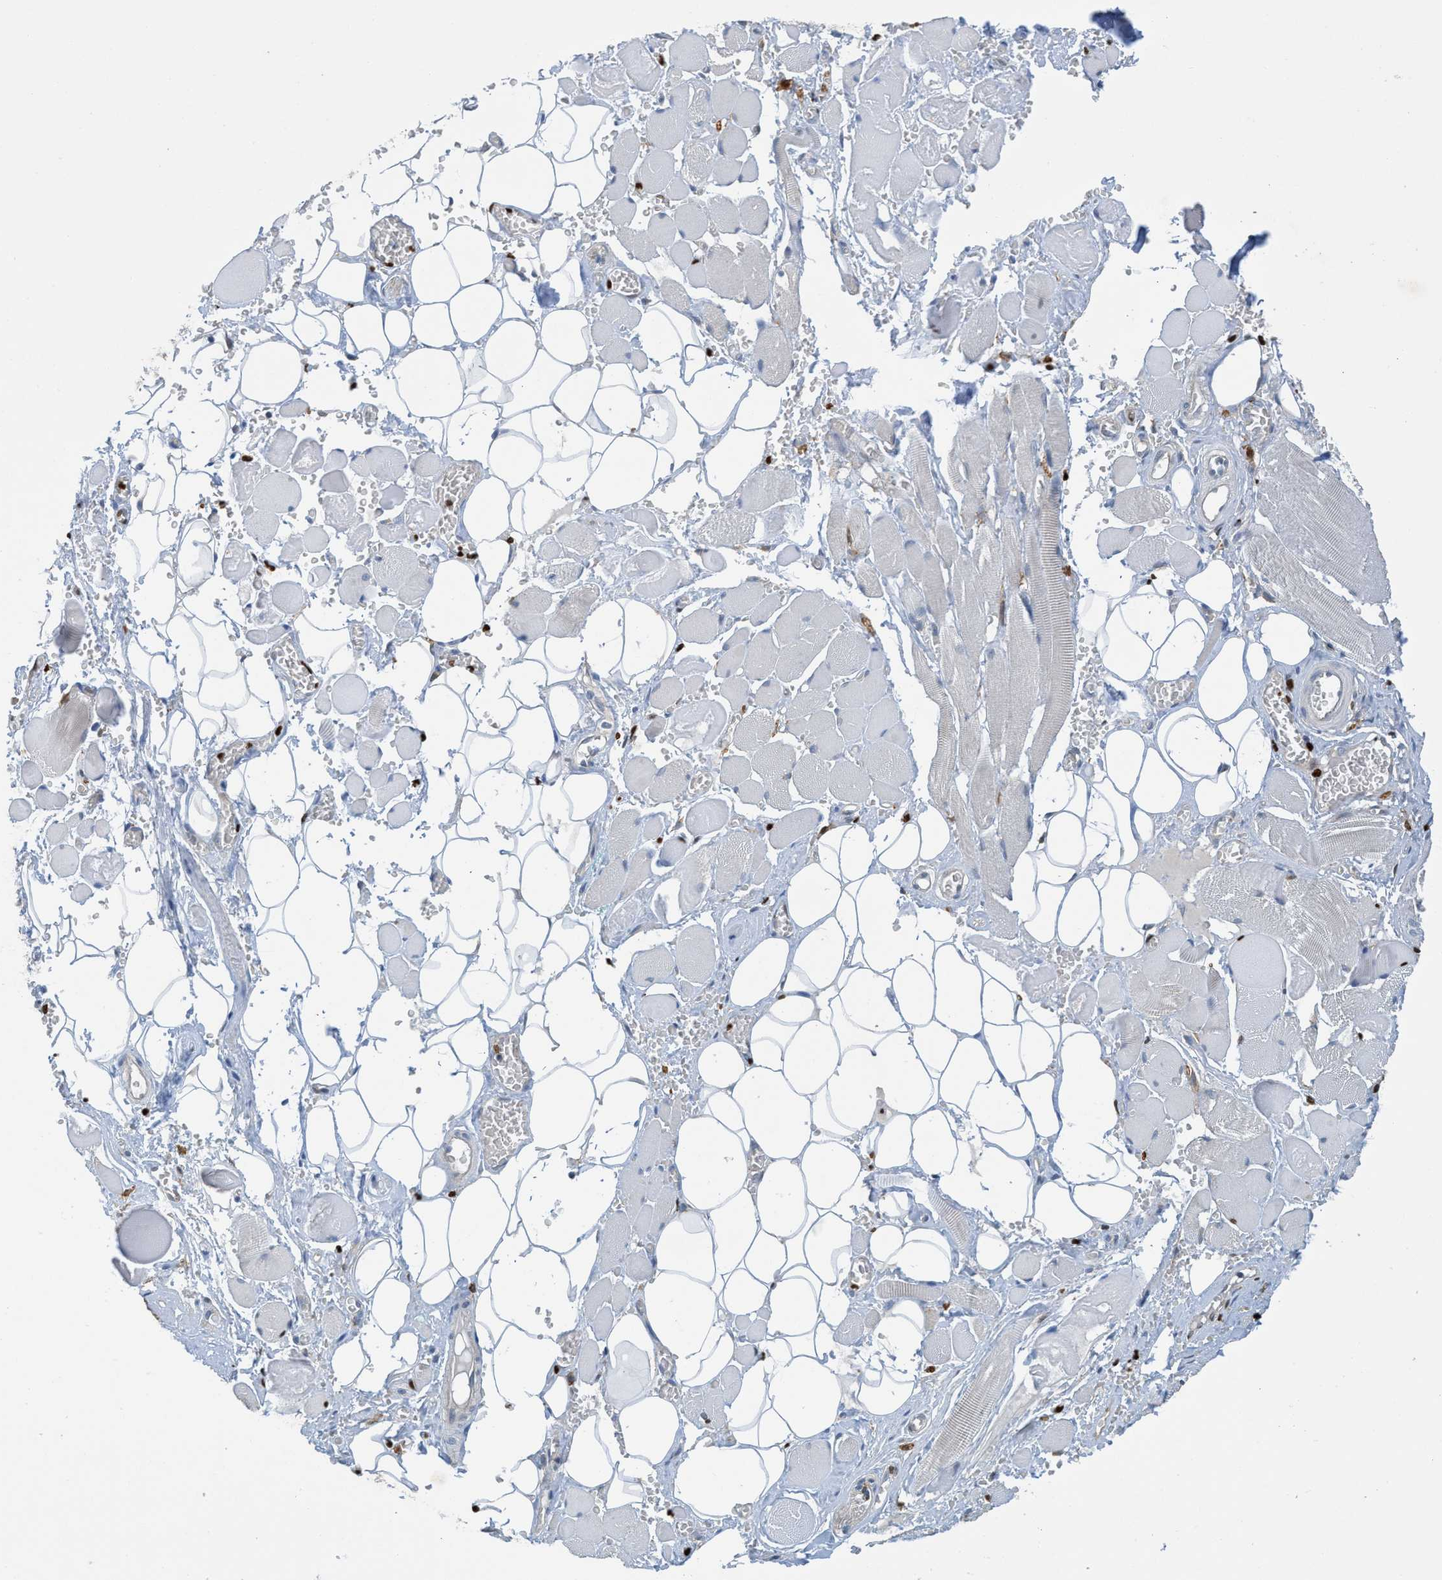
{"staining": {"intensity": "negative", "quantity": "none", "location": "none"}, "tissue": "adipose tissue", "cell_type": "Adipocytes", "image_type": "normal", "snomed": [{"axis": "morphology", "description": "Squamous cell carcinoma, NOS"}, {"axis": "topography", "description": "Oral tissue"}, {"axis": "topography", "description": "Head-Neck"}], "caption": "Immunohistochemistry (IHC) photomicrograph of normal adipose tissue stained for a protein (brown), which shows no expression in adipocytes.", "gene": "SH3D19", "patient": {"sex": "female", "age": 50}}